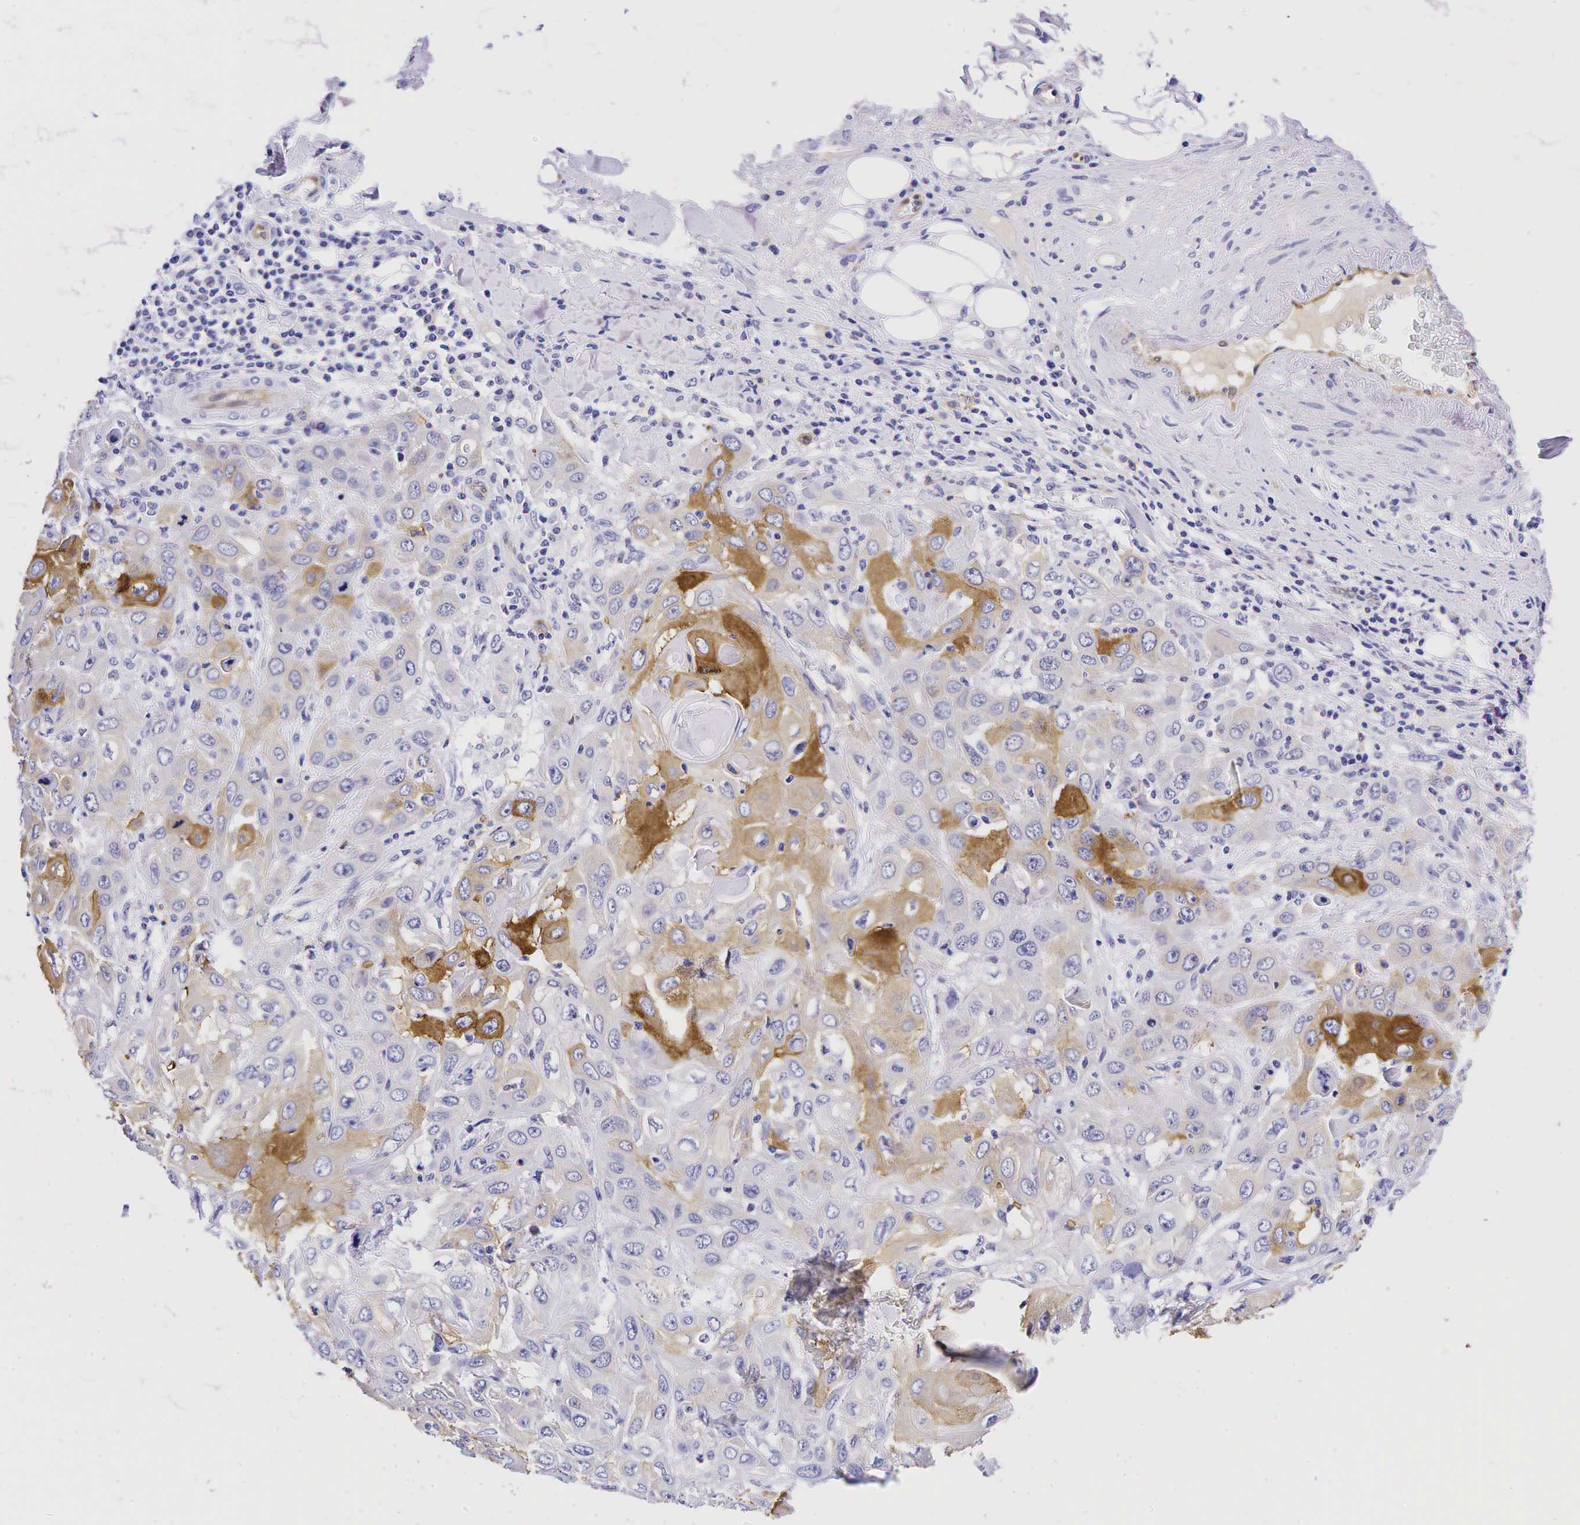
{"staining": {"intensity": "moderate", "quantity": "25%-75%", "location": "cytoplasmic/membranous"}, "tissue": "skin cancer", "cell_type": "Tumor cells", "image_type": "cancer", "snomed": [{"axis": "morphology", "description": "Squamous cell carcinoma, NOS"}, {"axis": "topography", "description": "Skin"}], "caption": "Immunohistochemistry (IHC) micrograph of squamous cell carcinoma (skin) stained for a protein (brown), which reveals medium levels of moderate cytoplasmic/membranous expression in about 25%-75% of tumor cells.", "gene": "TNFRSF8", "patient": {"sex": "male", "age": 84}}